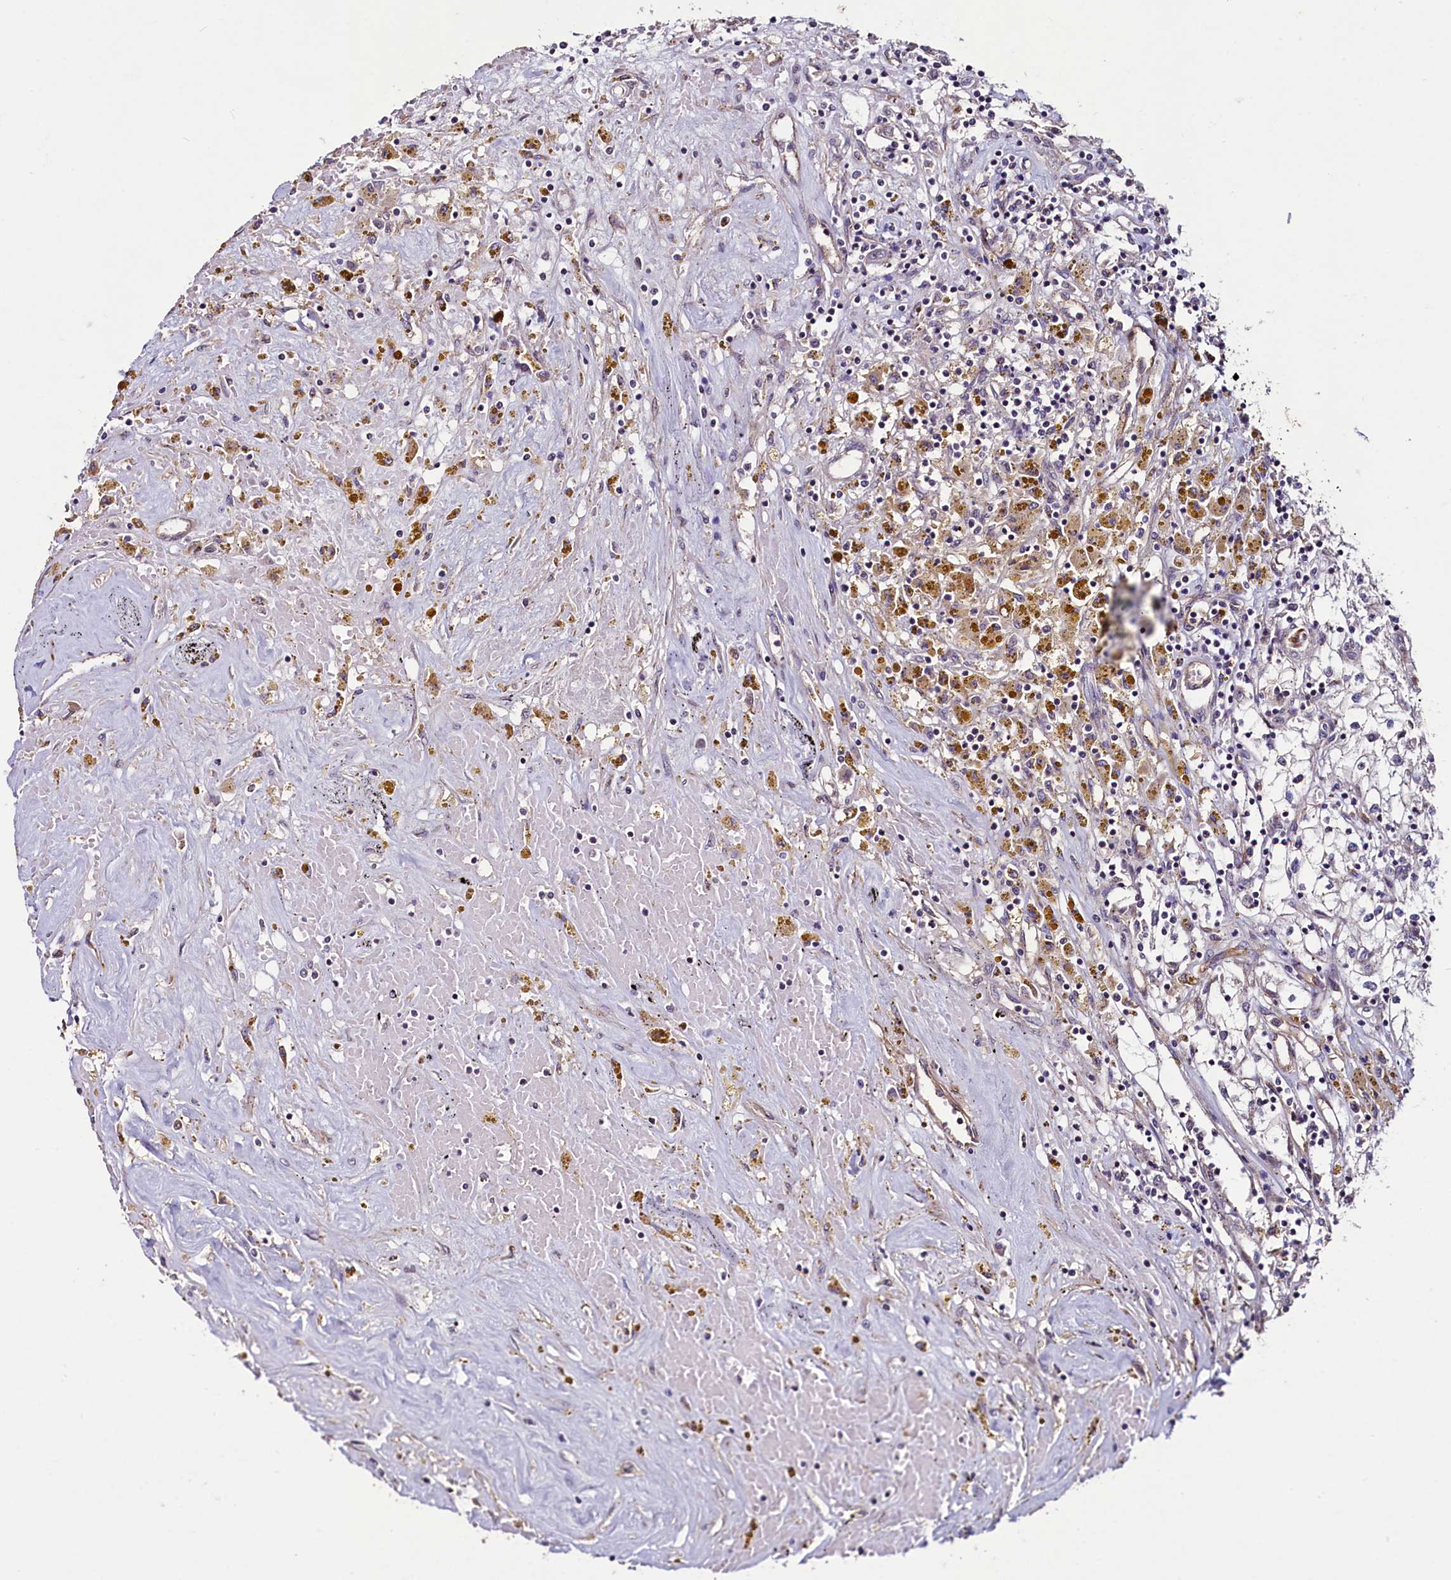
{"staining": {"intensity": "negative", "quantity": "none", "location": "none"}, "tissue": "renal cancer", "cell_type": "Tumor cells", "image_type": "cancer", "snomed": [{"axis": "morphology", "description": "Adenocarcinoma, NOS"}, {"axis": "topography", "description": "Kidney"}], "caption": "Renal adenocarcinoma was stained to show a protein in brown. There is no significant staining in tumor cells.", "gene": "PALM", "patient": {"sex": "male", "age": 56}}